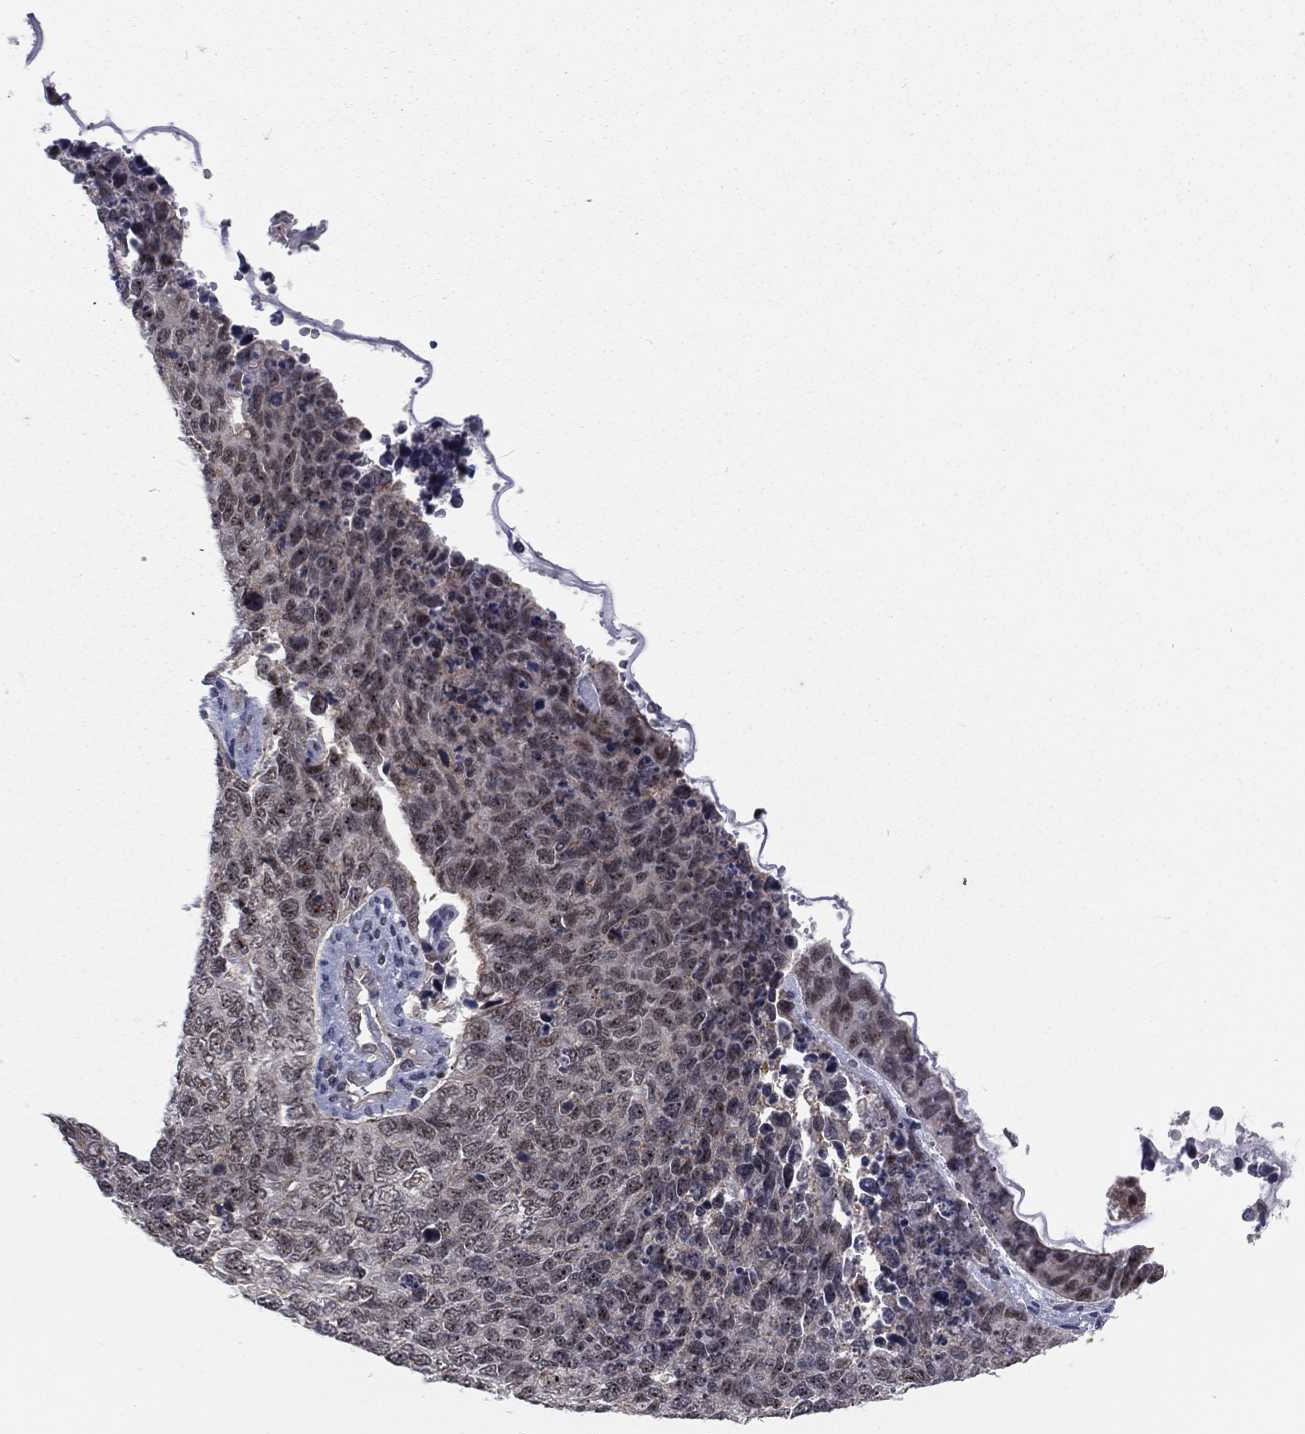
{"staining": {"intensity": "negative", "quantity": "none", "location": "none"}, "tissue": "cervical cancer", "cell_type": "Tumor cells", "image_type": "cancer", "snomed": [{"axis": "morphology", "description": "Squamous cell carcinoma, NOS"}, {"axis": "topography", "description": "Cervix"}], "caption": "High power microscopy micrograph of an IHC image of cervical cancer, revealing no significant staining in tumor cells. (Stains: DAB (3,3'-diaminobenzidine) IHC with hematoxylin counter stain, Microscopy: brightfield microscopy at high magnification).", "gene": "MORC2", "patient": {"sex": "female", "age": 63}}